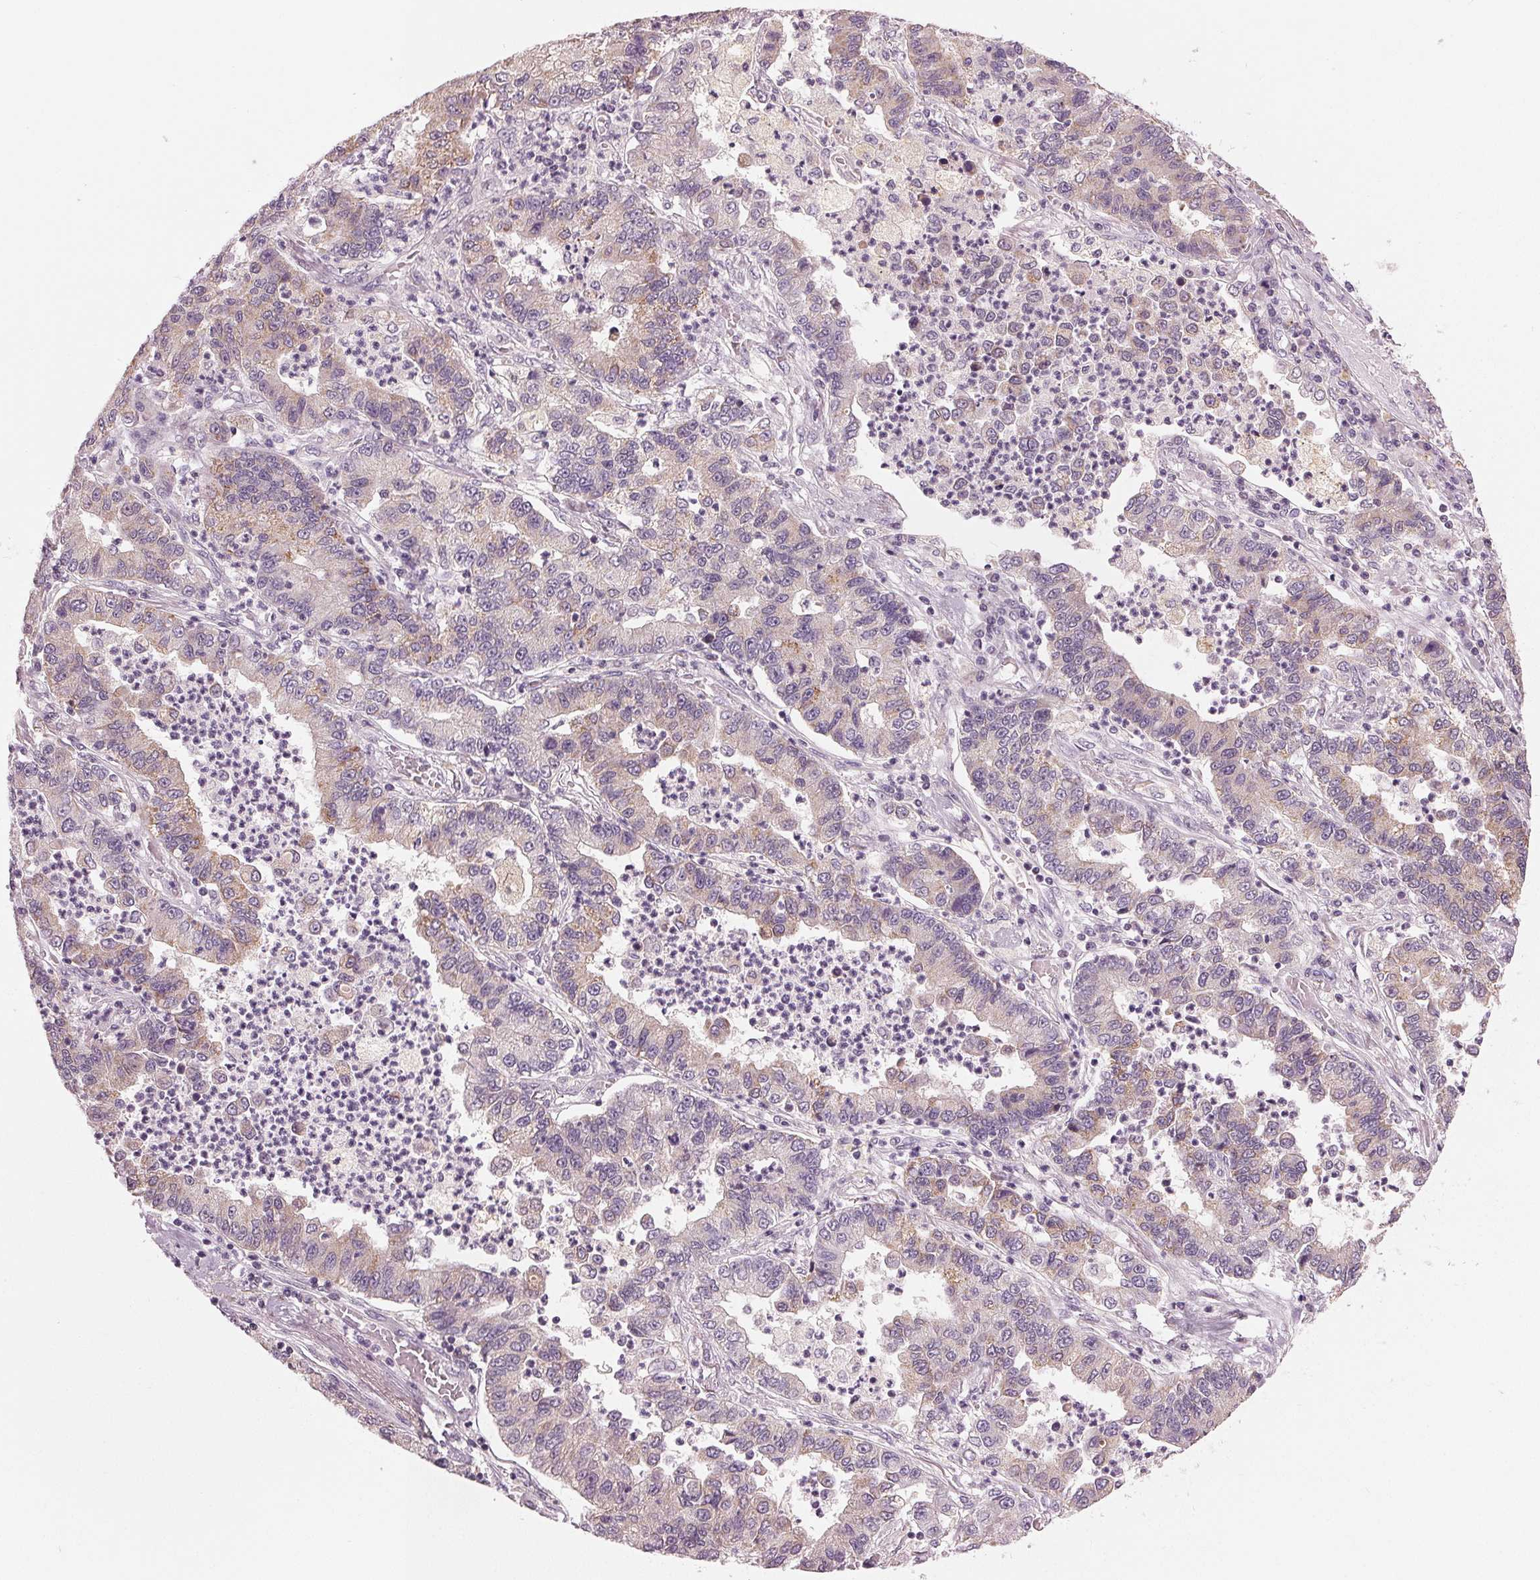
{"staining": {"intensity": "weak", "quantity": "<25%", "location": "cytoplasmic/membranous"}, "tissue": "lung cancer", "cell_type": "Tumor cells", "image_type": "cancer", "snomed": [{"axis": "morphology", "description": "Adenocarcinoma, NOS"}, {"axis": "topography", "description": "Lung"}], "caption": "IHC histopathology image of lung cancer (adenocarcinoma) stained for a protein (brown), which reveals no positivity in tumor cells.", "gene": "ZNF605", "patient": {"sex": "female", "age": 57}}